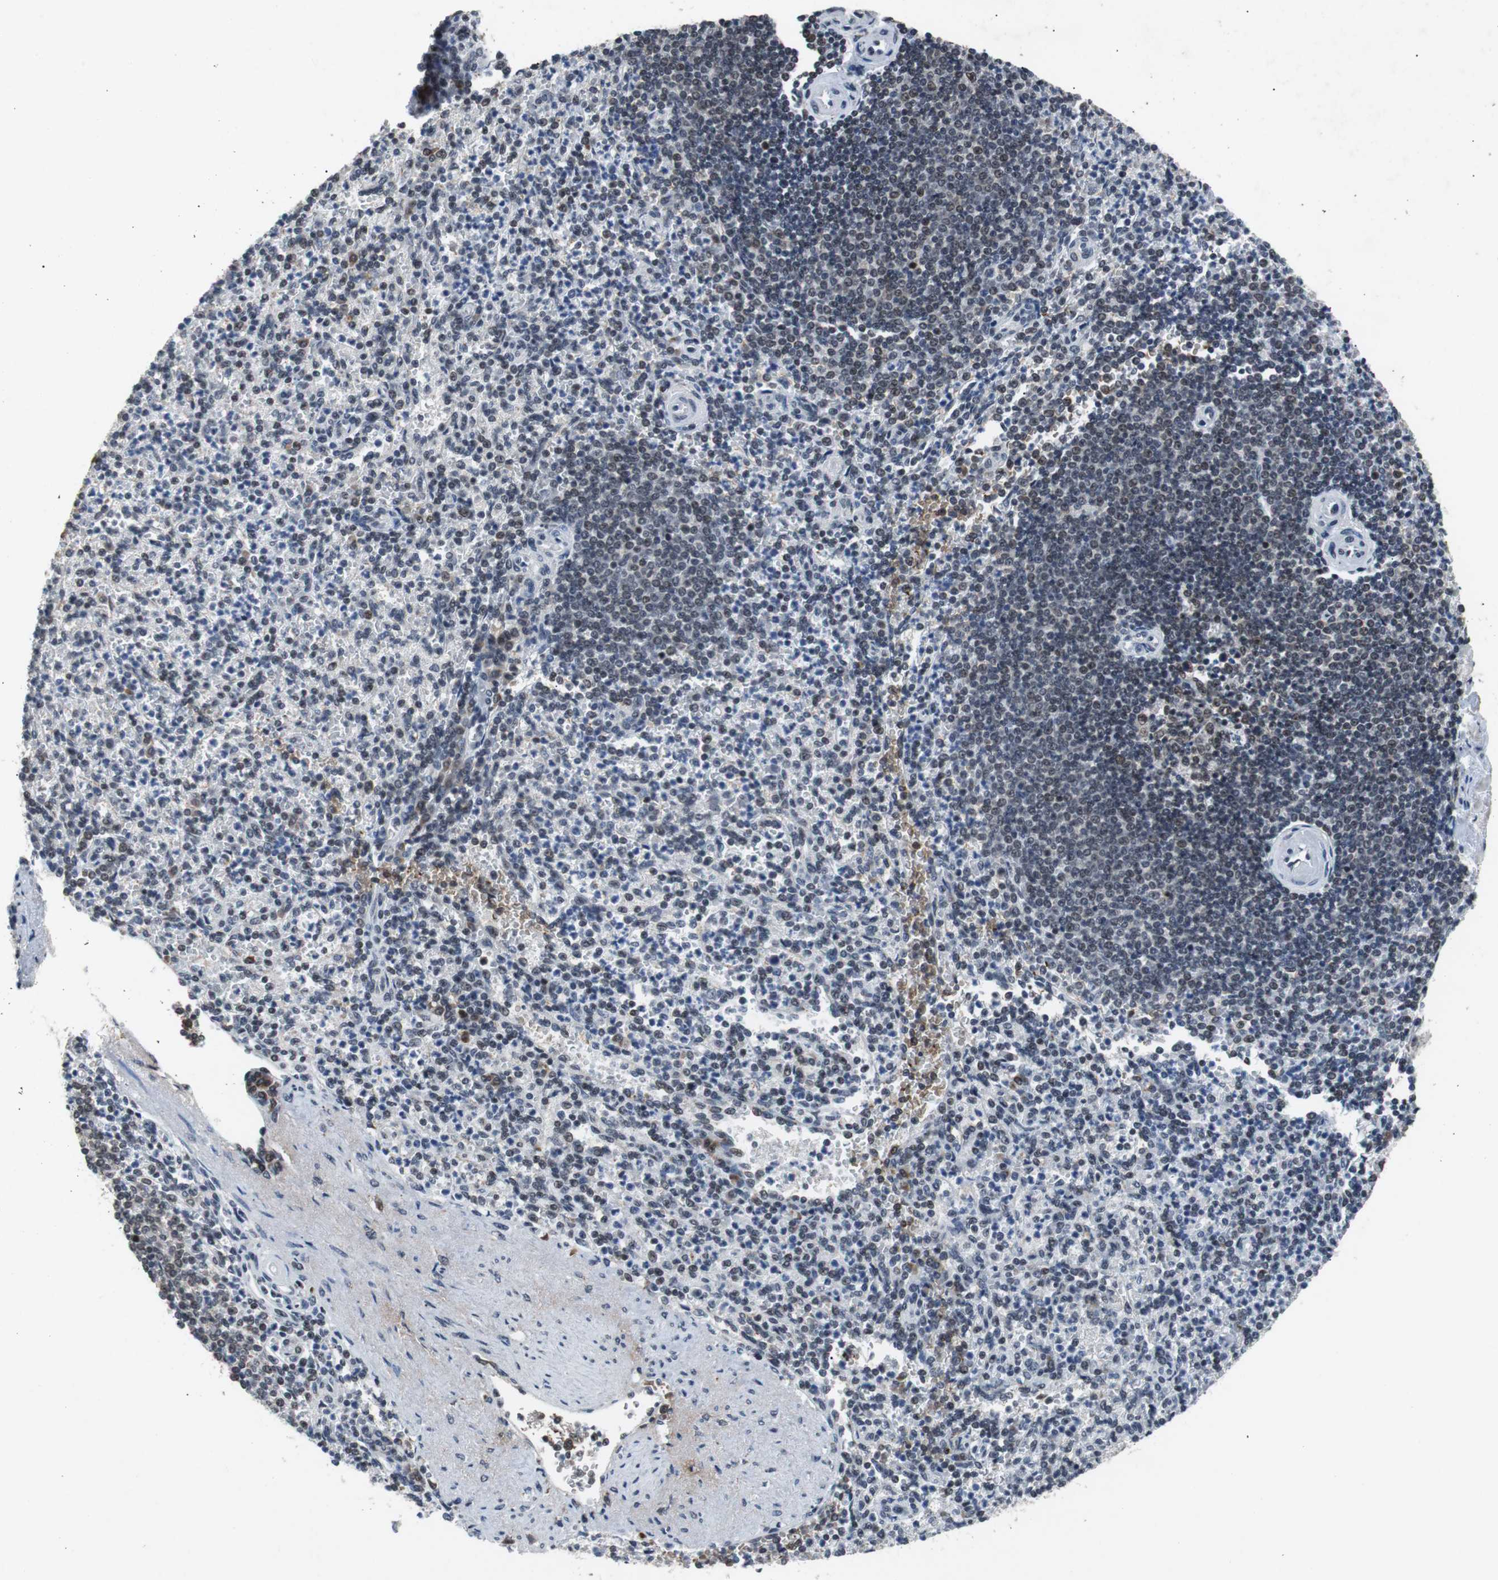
{"staining": {"intensity": "weak", "quantity": "<25%", "location": "nuclear"}, "tissue": "spleen", "cell_type": "Cells in red pulp", "image_type": "normal", "snomed": [{"axis": "morphology", "description": "Normal tissue, NOS"}, {"axis": "topography", "description": "Spleen"}], "caption": "Spleen was stained to show a protein in brown. There is no significant positivity in cells in red pulp. (Brightfield microscopy of DAB immunohistochemistry at high magnification).", "gene": "USP28", "patient": {"sex": "female", "age": 74}}